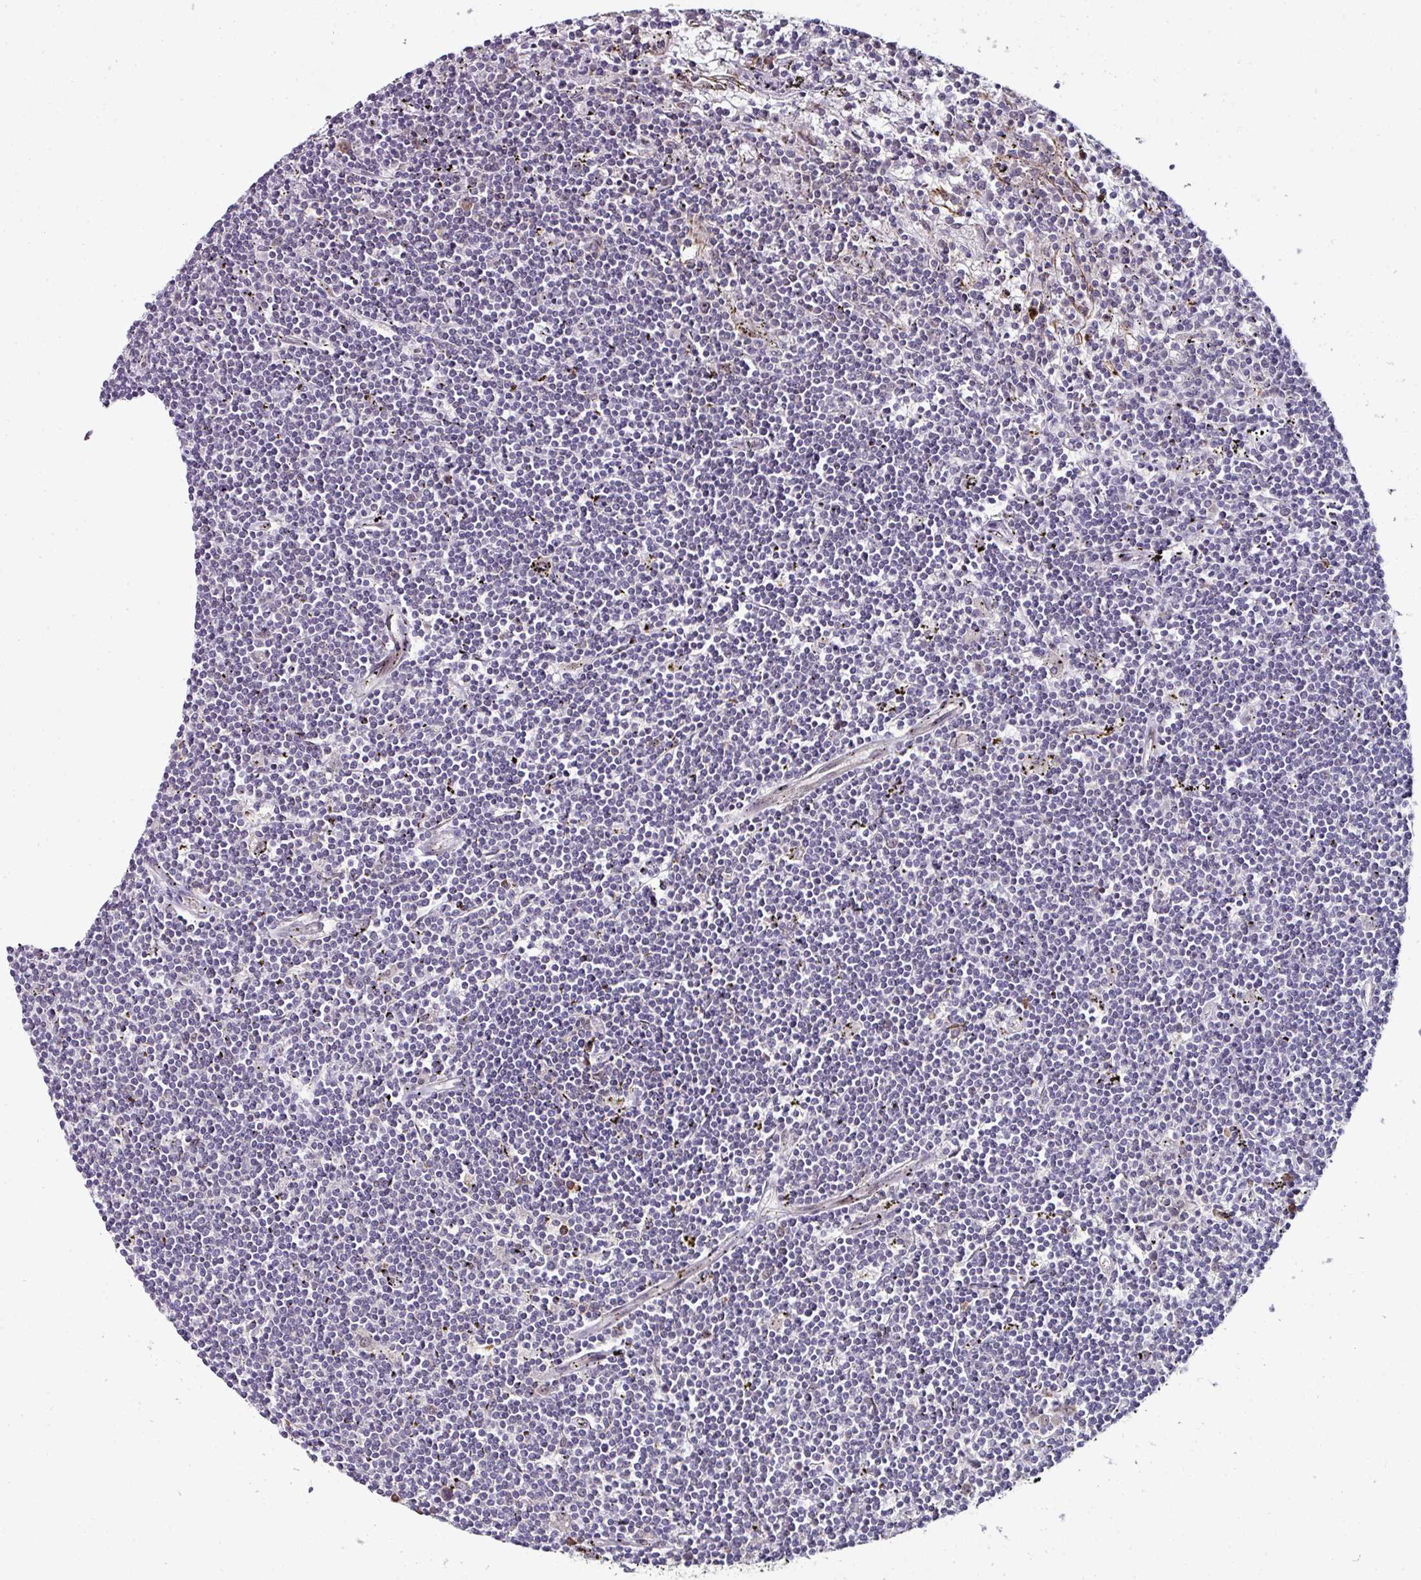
{"staining": {"intensity": "negative", "quantity": "none", "location": "none"}, "tissue": "lymphoma", "cell_type": "Tumor cells", "image_type": "cancer", "snomed": [{"axis": "morphology", "description": "Malignant lymphoma, non-Hodgkin's type, Low grade"}, {"axis": "topography", "description": "Spleen"}], "caption": "The immunohistochemistry (IHC) image has no significant positivity in tumor cells of lymphoma tissue.", "gene": "APOLD1", "patient": {"sex": "male", "age": 76}}